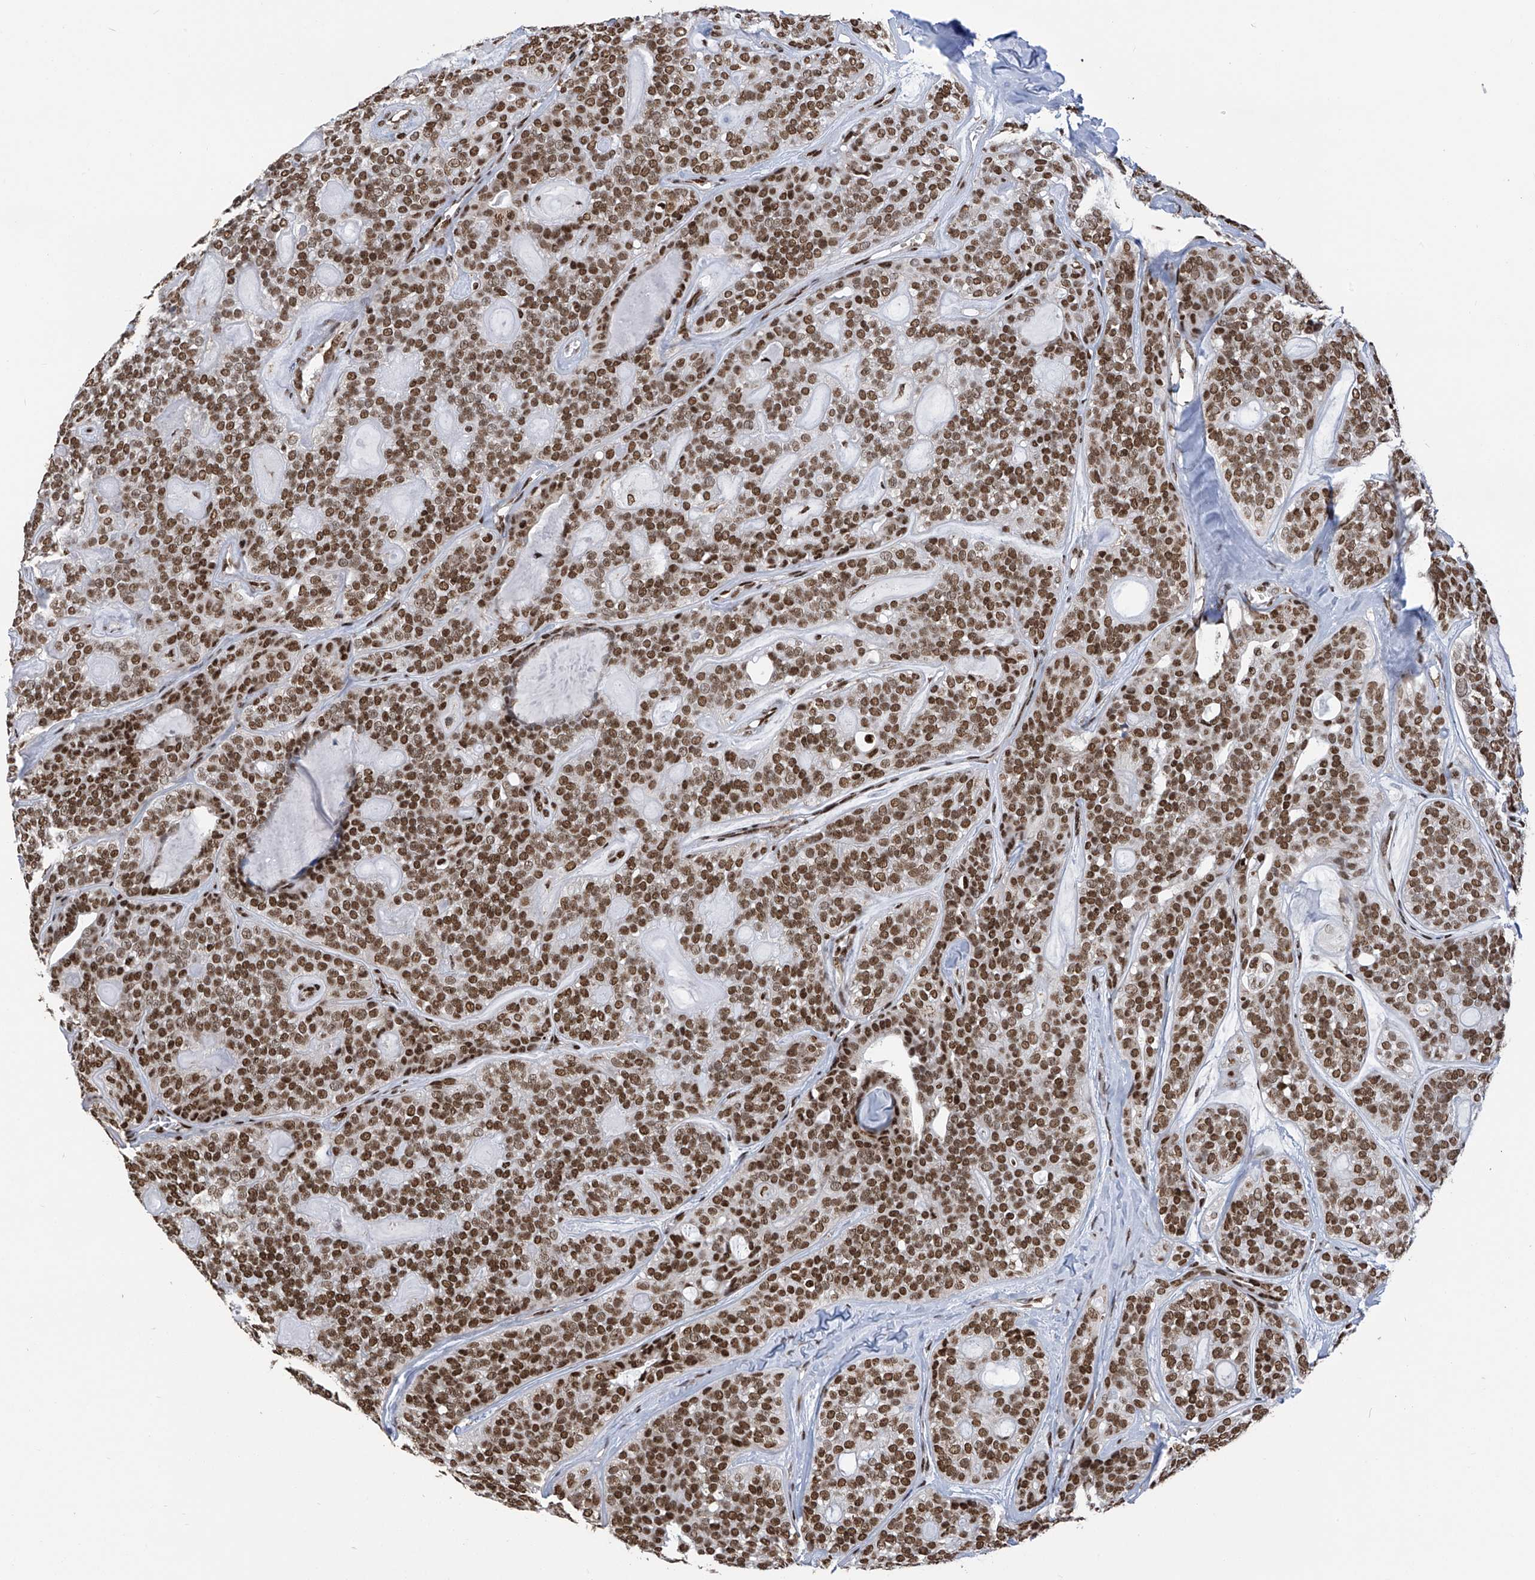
{"staining": {"intensity": "strong", "quantity": ">75%", "location": "nuclear"}, "tissue": "head and neck cancer", "cell_type": "Tumor cells", "image_type": "cancer", "snomed": [{"axis": "morphology", "description": "Adenocarcinoma, NOS"}, {"axis": "topography", "description": "Head-Neck"}], "caption": "This micrograph reveals adenocarcinoma (head and neck) stained with IHC to label a protein in brown. The nuclear of tumor cells show strong positivity for the protein. Nuclei are counter-stained blue.", "gene": "APLF", "patient": {"sex": "male", "age": 66}}